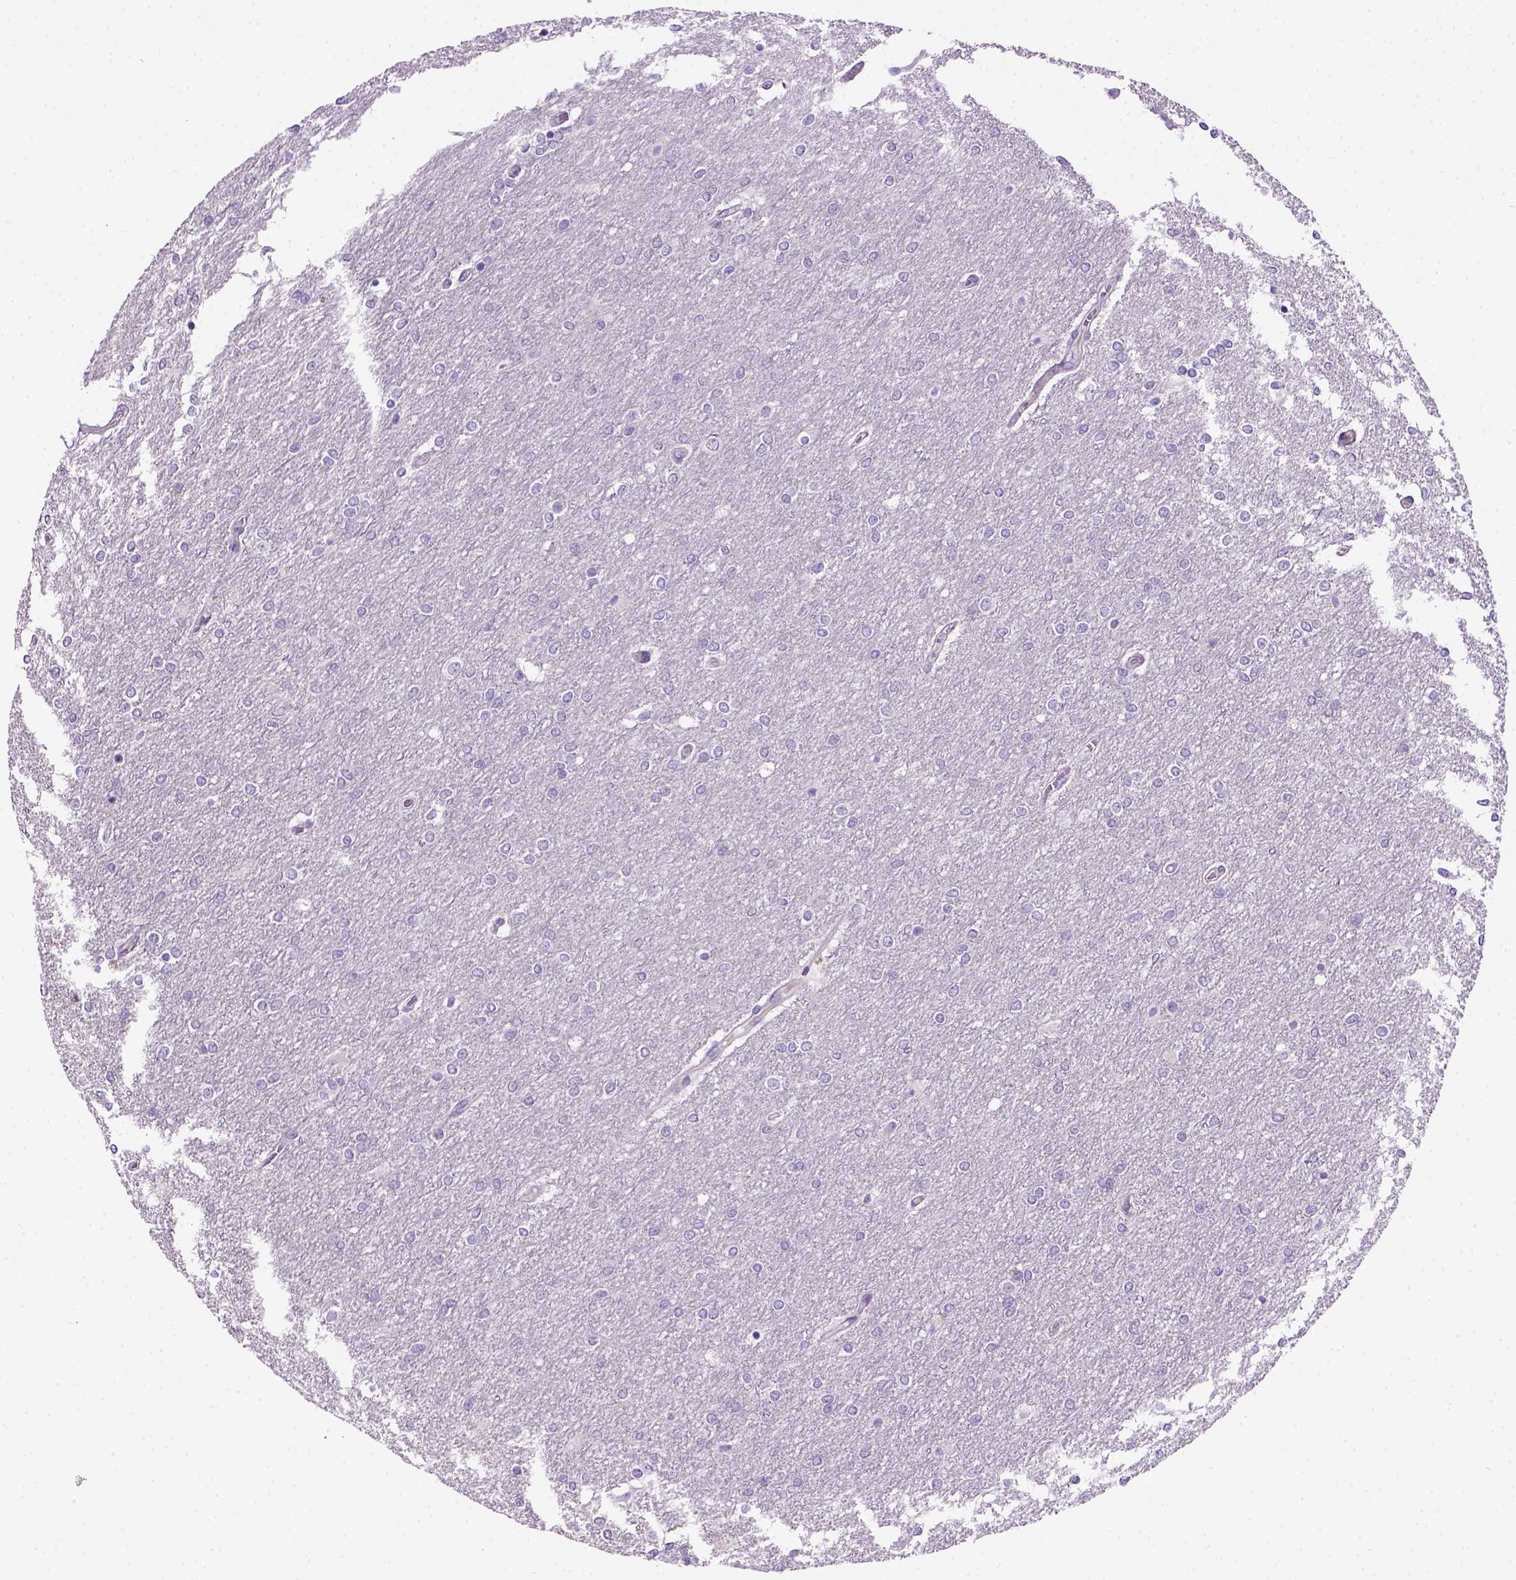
{"staining": {"intensity": "negative", "quantity": "none", "location": "none"}, "tissue": "glioma", "cell_type": "Tumor cells", "image_type": "cancer", "snomed": [{"axis": "morphology", "description": "Glioma, malignant, High grade"}, {"axis": "topography", "description": "Brain"}], "caption": "High magnification brightfield microscopy of malignant glioma (high-grade) stained with DAB (brown) and counterstained with hematoxylin (blue): tumor cells show no significant expression.", "gene": "CDH1", "patient": {"sex": "female", "age": 61}}